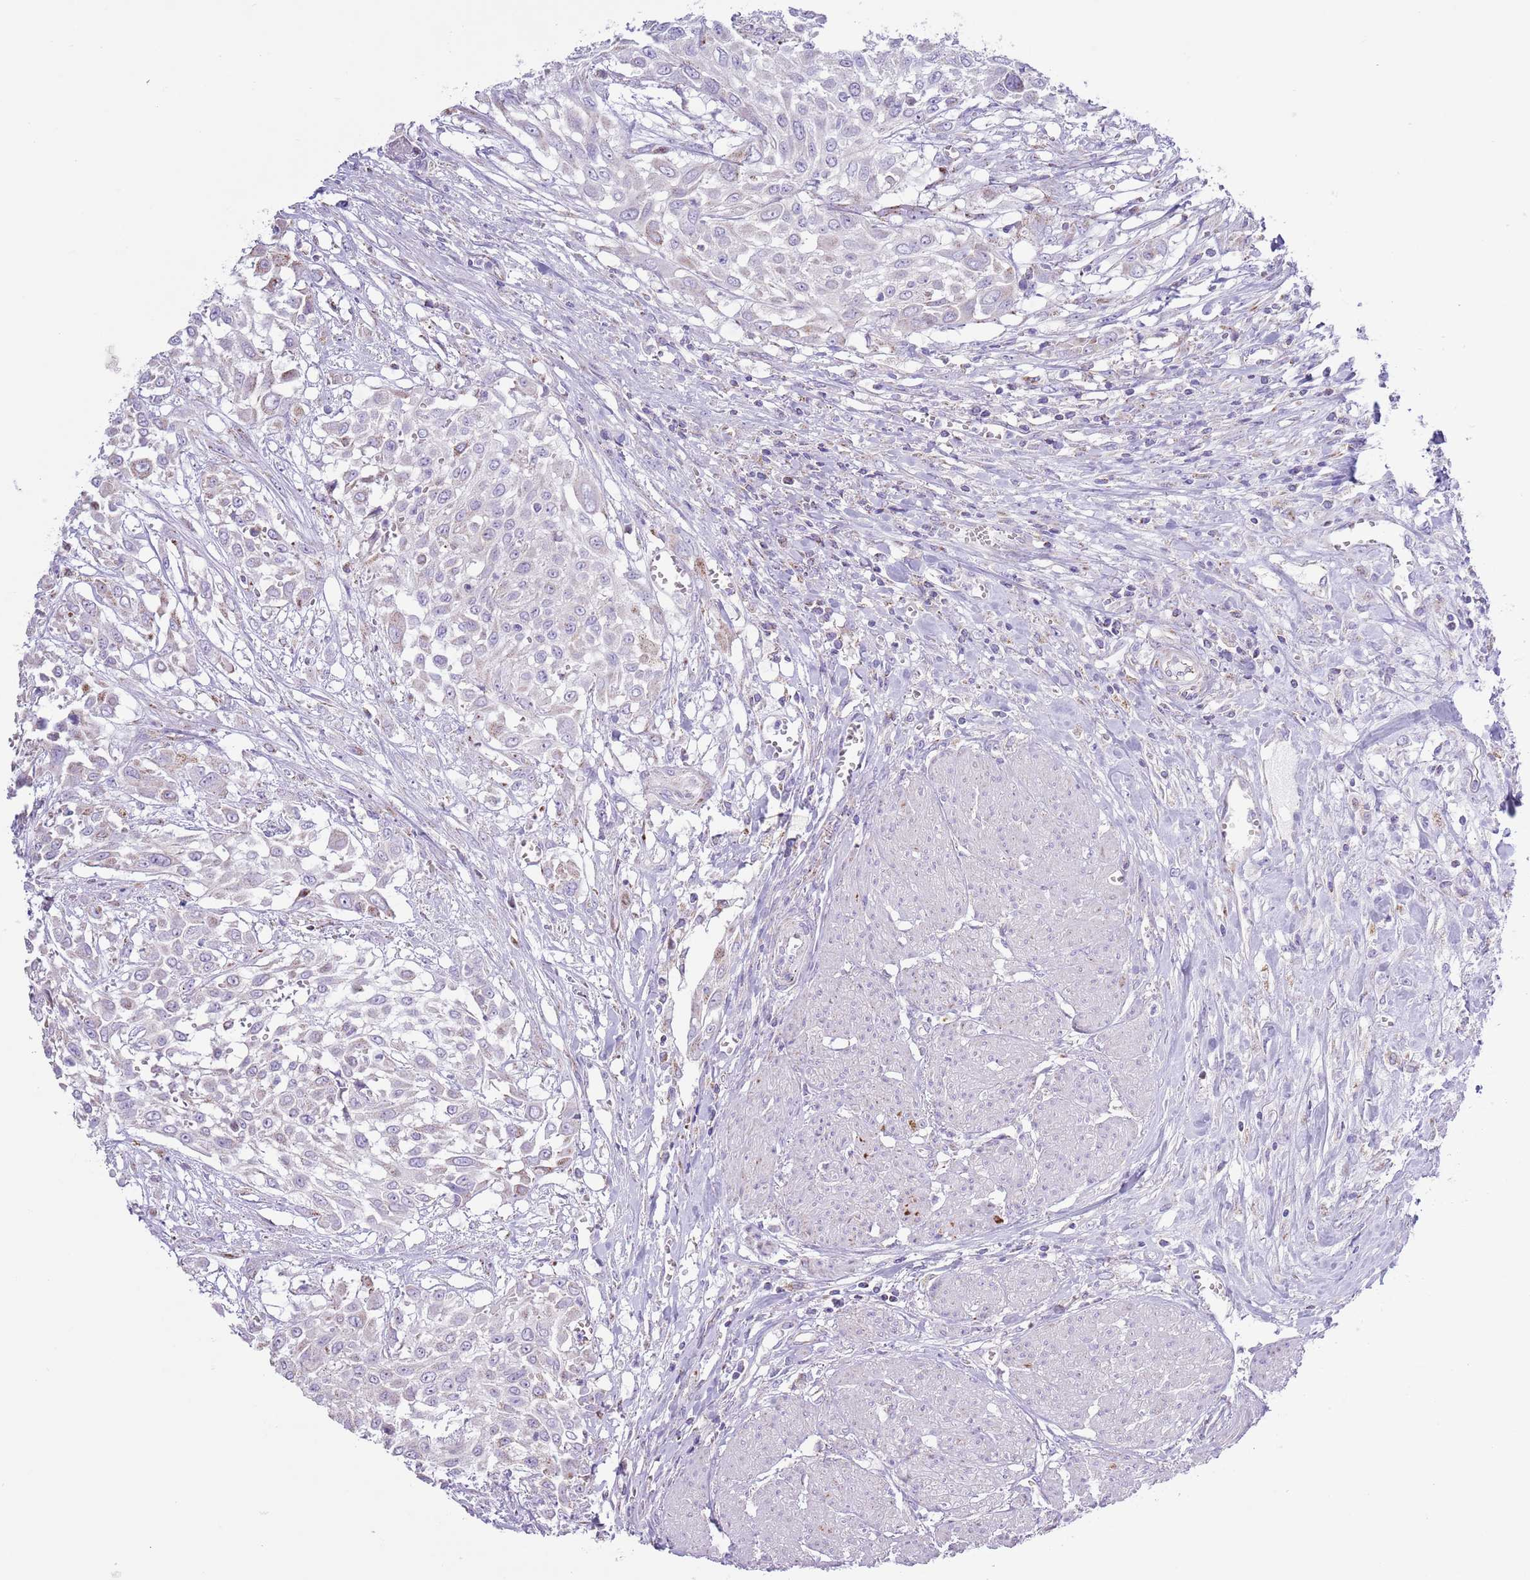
{"staining": {"intensity": "negative", "quantity": "none", "location": "none"}, "tissue": "urothelial cancer", "cell_type": "Tumor cells", "image_type": "cancer", "snomed": [{"axis": "morphology", "description": "Urothelial carcinoma, High grade"}, {"axis": "topography", "description": "Urinary bladder"}], "caption": "There is no significant staining in tumor cells of urothelial cancer.", "gene": "ATP6V1B1", "patient": {"sex": "male", "age": 57}}